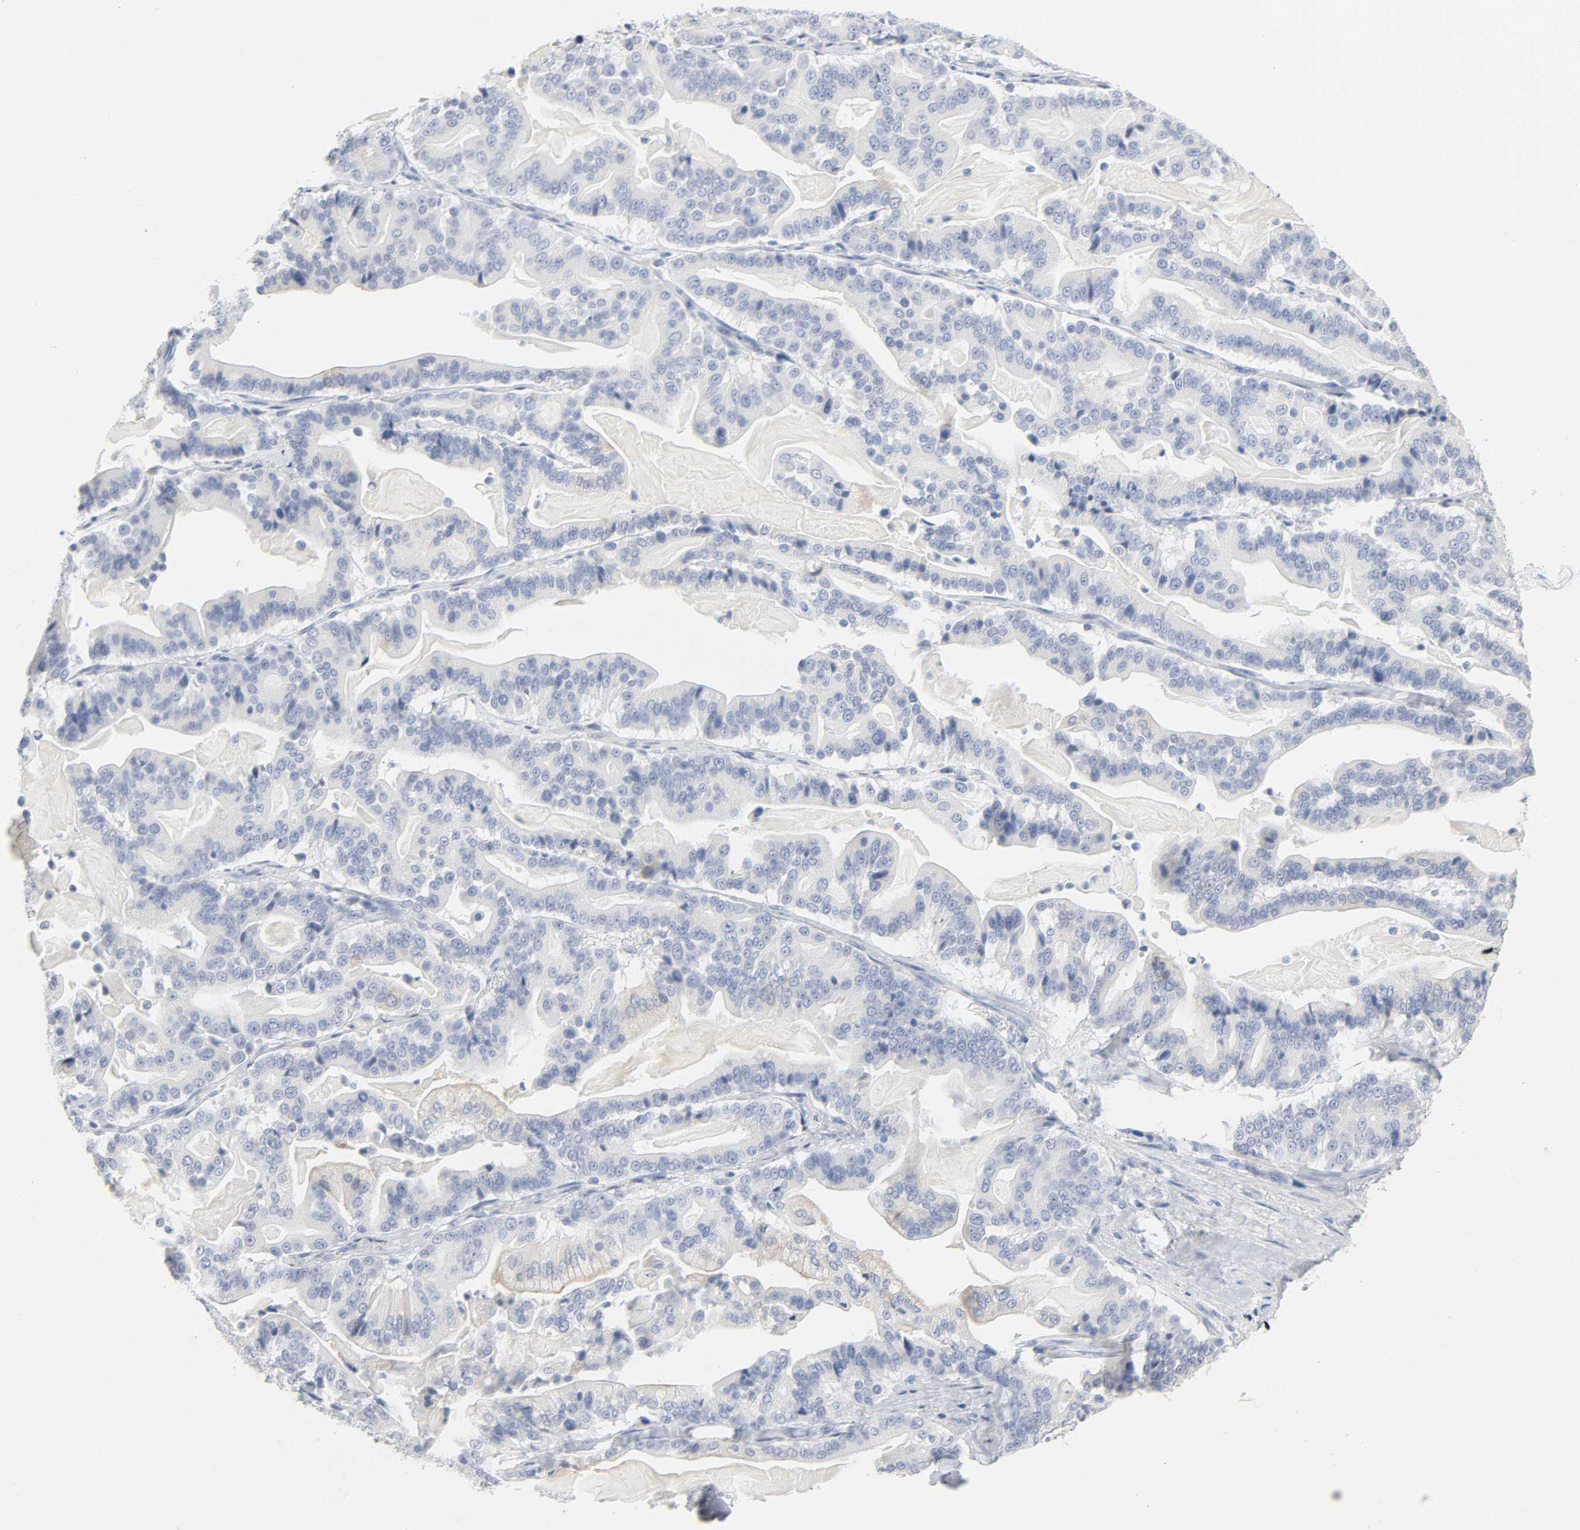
{"staining": {"intensity": "negative", "quantity": "none", "location": "none"}, "tissue": "pancreatic cancer", "cell_type": "Tumor cells", "image_type": "cancer", "snomed": [{"axis": "morphology", "description": "Adenocarcinoma, NOS"}, {"axis": "topography", "description": "Pancreas"}], "caption": "DAB (3,3'-diaminobenzidine) immunohistochemical staining of adenocarcinoma (pancreatic) reveals no significant expression in tumor cells.", "gene": "ACP3", "patient": {"sex": "male", "age": 63}}